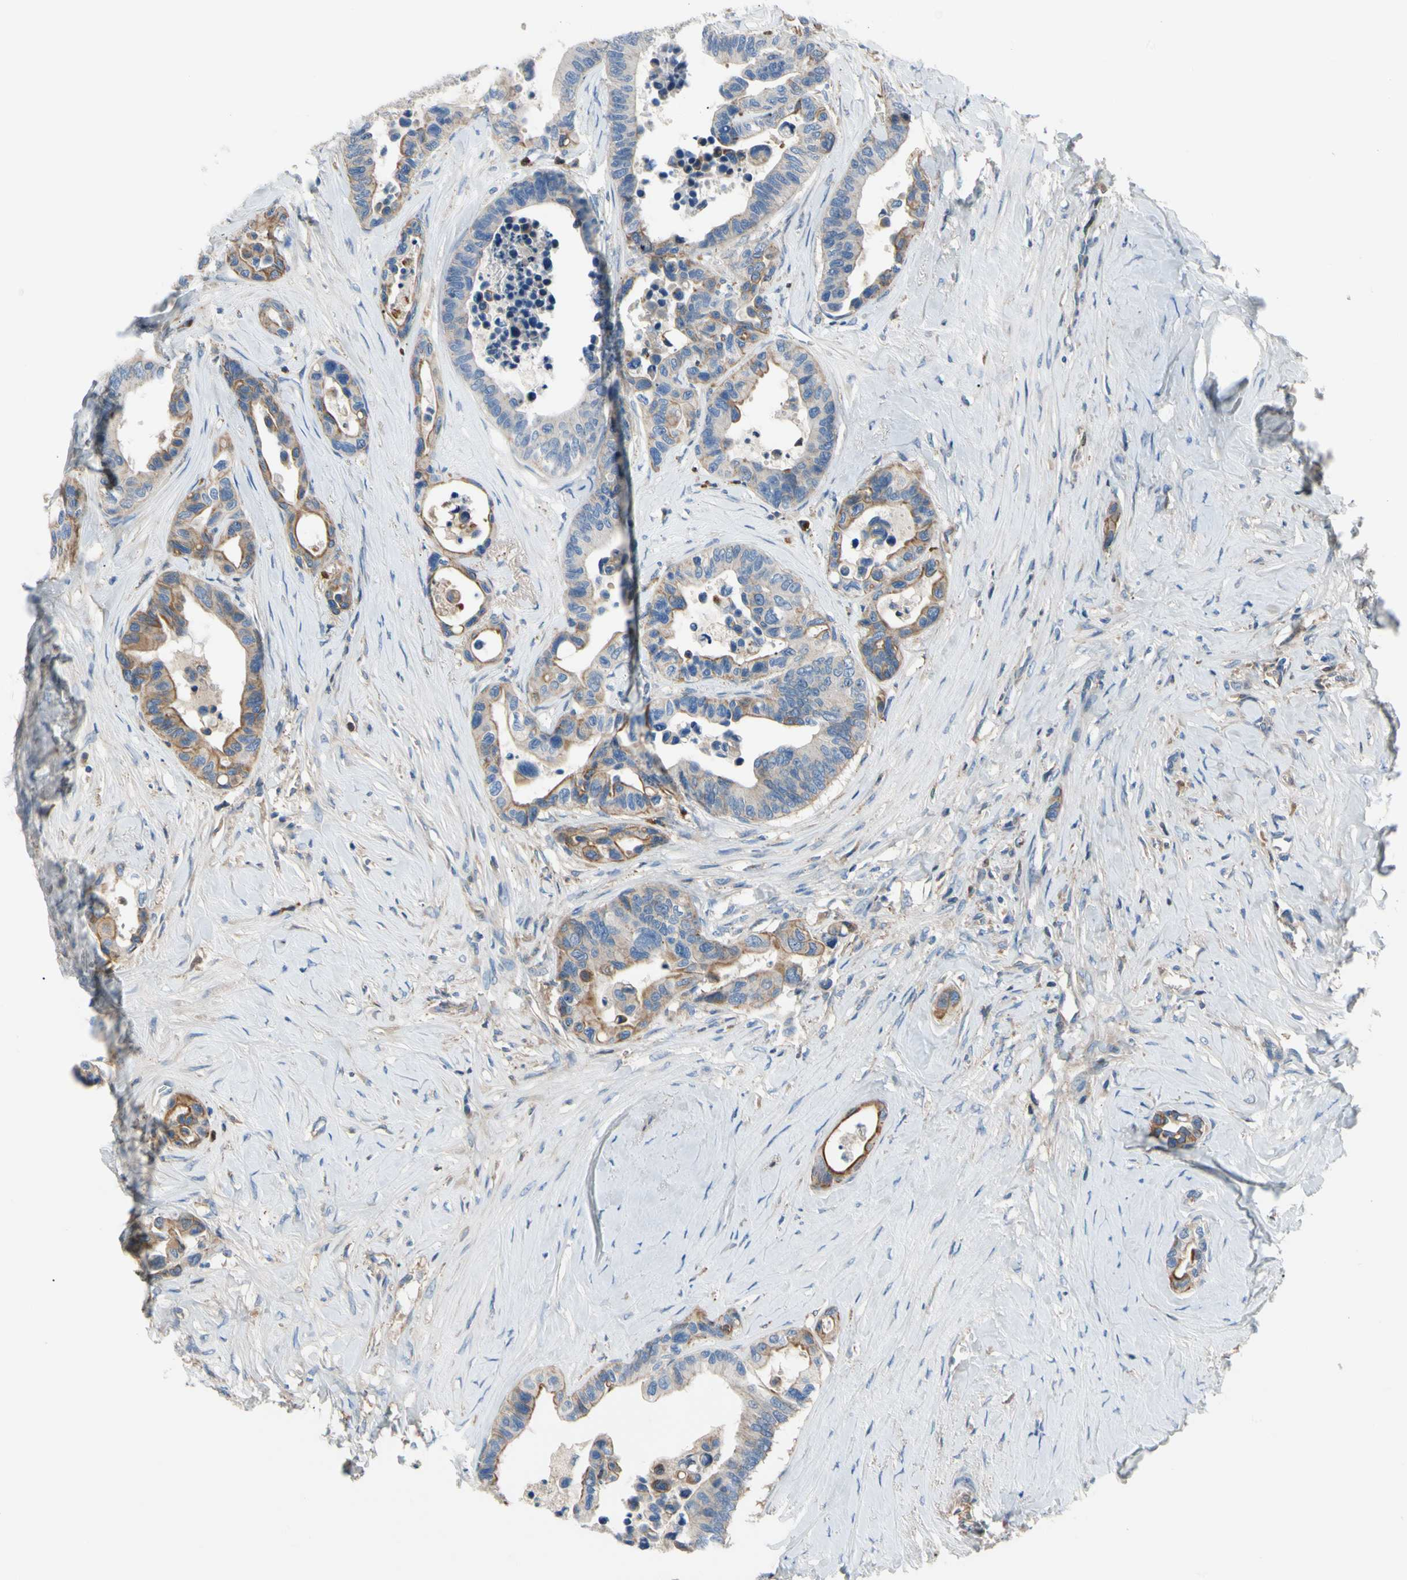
{"staining": {"intensity": "moderate", "quantity": "25%-75%", "location": "cytoplasmic/membranous"}, "tissue": "colorectal cancer", "cell_type": "Tumor cells", "image_type": "cancer", "snomed": [{"axis": "morphology", "description": "Normal tissue, NOS"}, {"axis": "morphology", "description": "Adenocarcinoma, NOS"}, {"axis": "topography", "description": "Colon"}], "caption": "Colorectal adenocarcinoma stained for a protein demonstrates moderate cytoplasmic/membranous positivity in tumor cells.", "gene": "HJURP", "patient": {"sex": "male", "age": 82}}